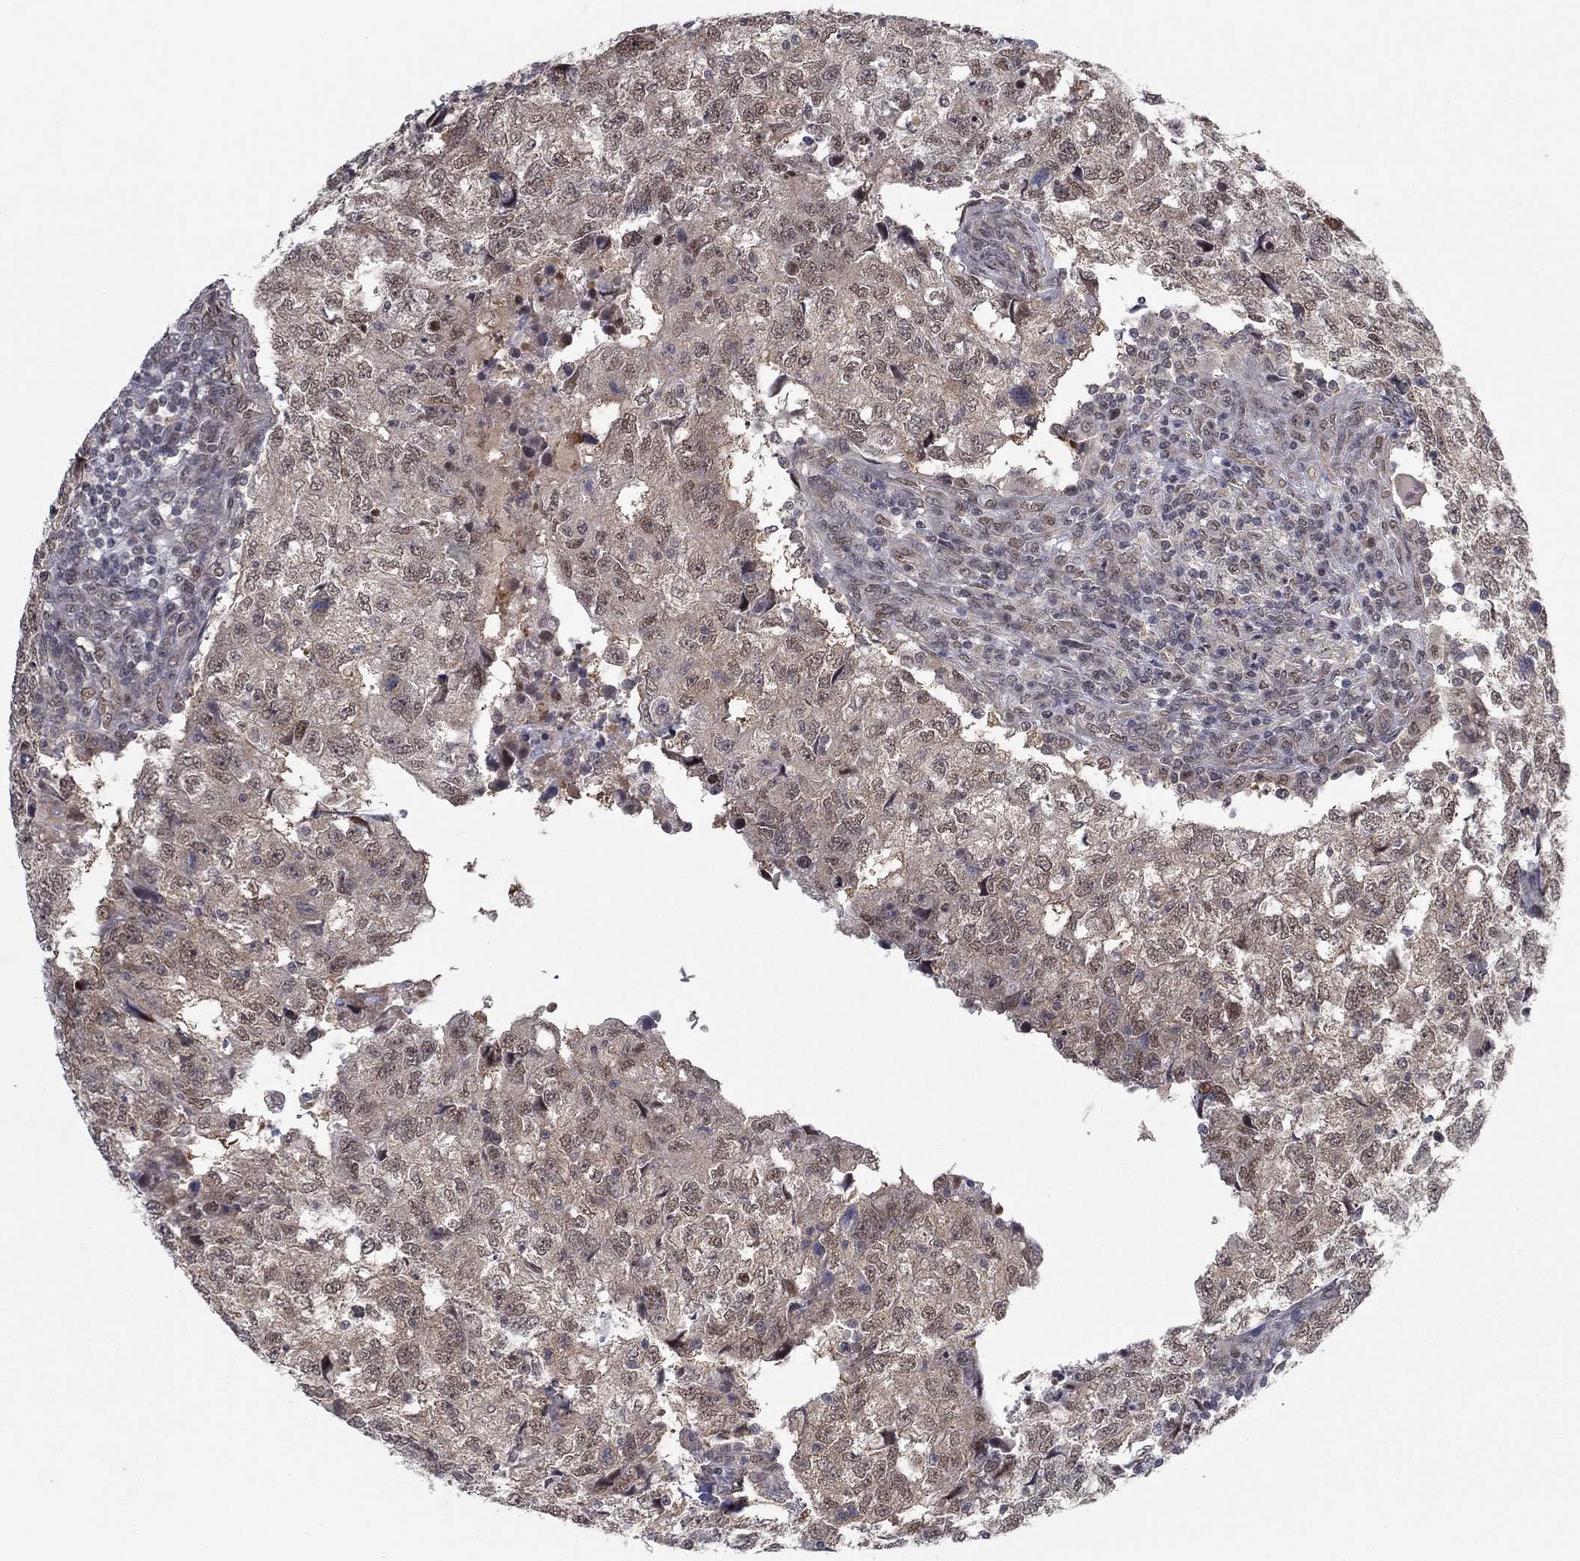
{"staining": {"intensity": "weak", "quantity": "25%-75%", "location": "cytoplasmic/membranous"}, "tissue": "breast cancer", "cell_type": "Tumor cells", "image_type": "cancer", "snomed": [{"axis": "morphology", "description": "Duct carcinoma"}, {"axis": "topography", "description": "Breast"}], "caption": "Immunohistochemistry of breast cancer (intraductal carcinoma) exhibits low levels of weak cytoplasmic/membranous staining in about 25%-75% of tumor cells.", "gene": "PSMC1", "patient": {"sex": "female", "age": 30}}